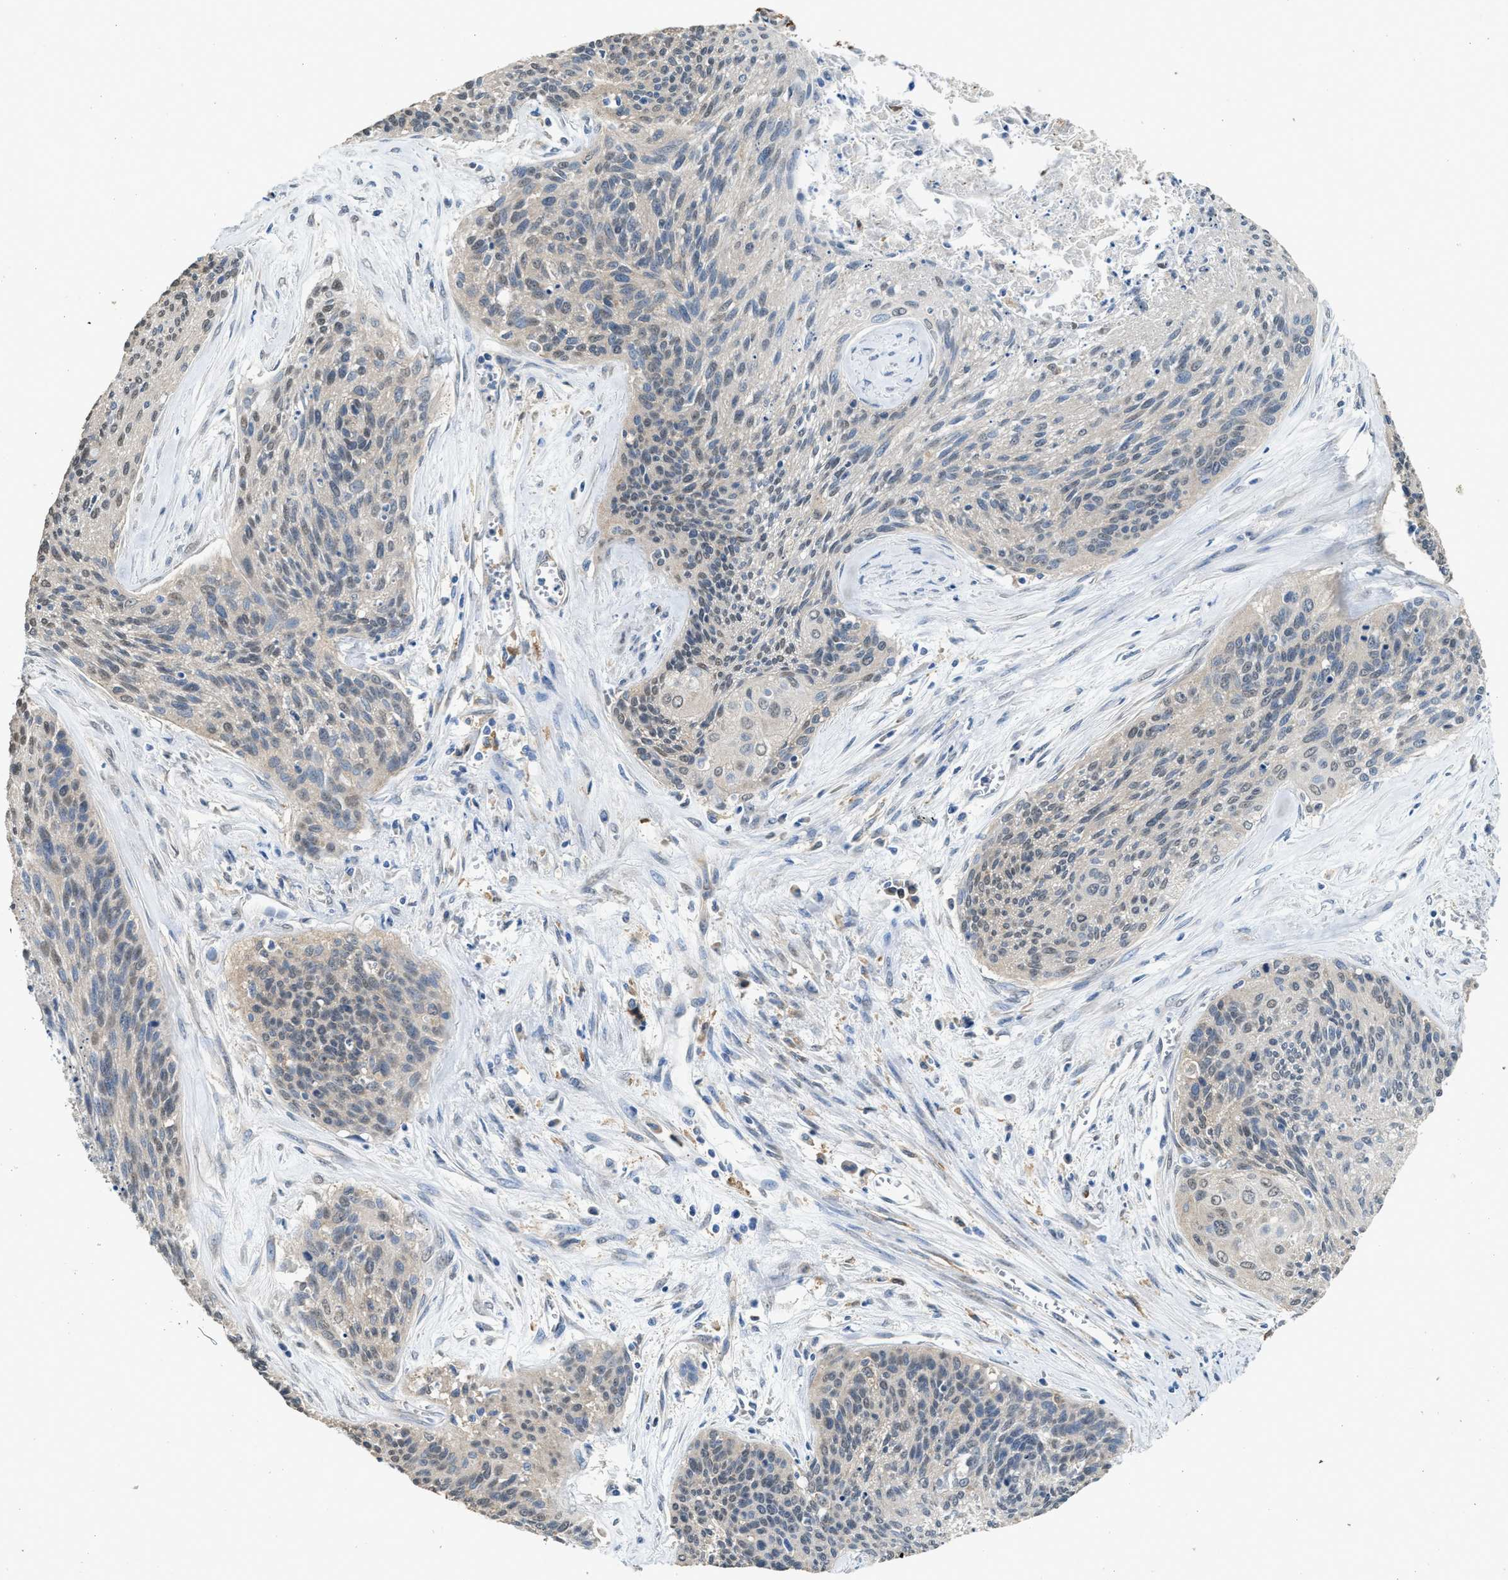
{"staining": {"intensity": "weak", "quantity": "25%-75%", "location": "nuclear"}, "tissue": "cervical cancer", "cell_type": "Tumor cells", "image_type": "cancer", "snomed": [{"axis": "morphology", "description": "Squamous cell carcinoma, NOS"}, {"axis": "topography", "description": "Cervix"}], "caption": "The image displays immunohistochemical staining of cervical cancer (squamous cell carcinoma). There is weak nuclear positivity is appreciated in approximately 25%-75% of tumor cells.", "gene": "GCN1", "patient": {"sex": "female", "age": 55}}